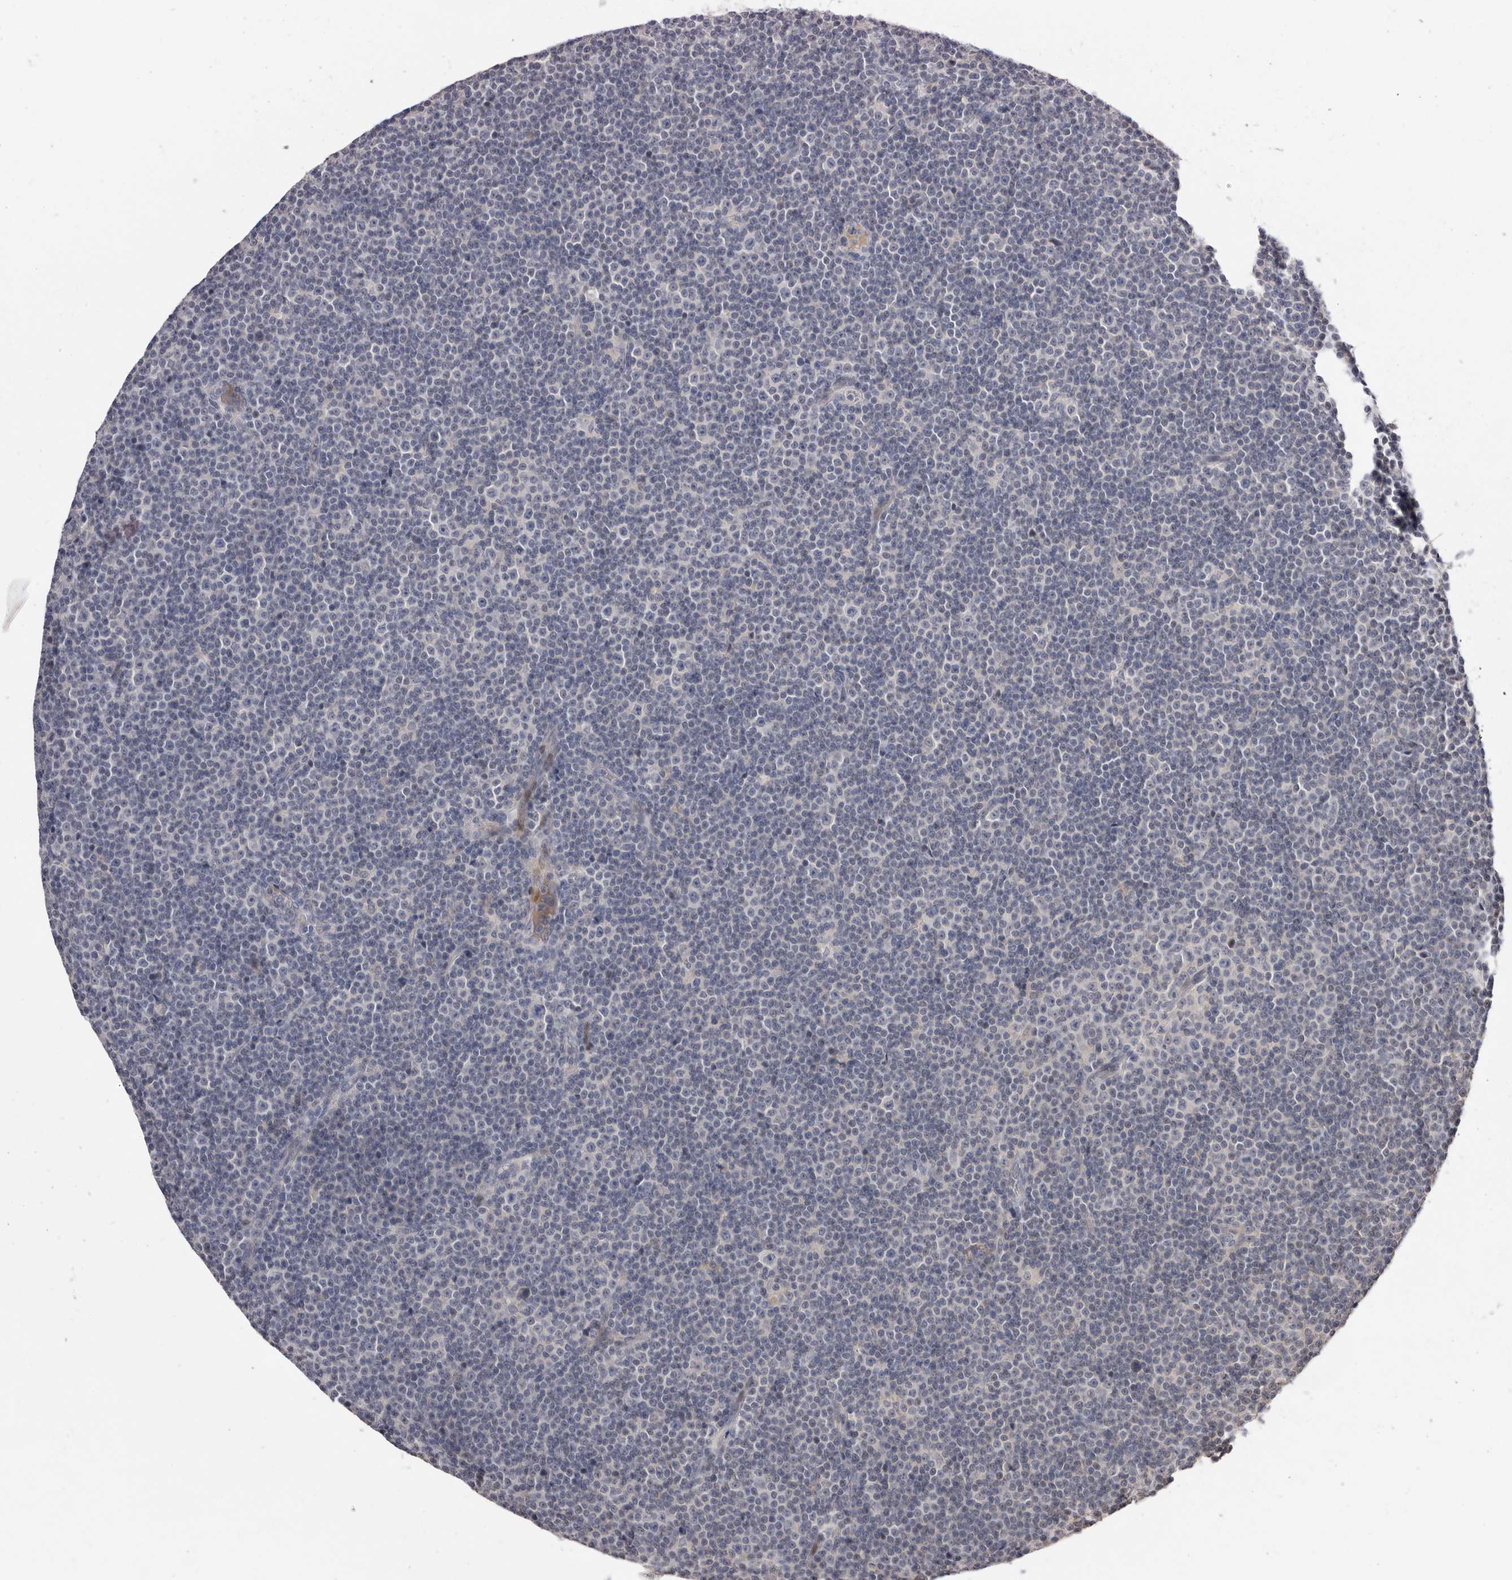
{"staining": {"intensity": "negative", "quantity": "none", "location": "none"}, "tissue": "lymphoma", "cell_type": "Tumor cells", "image_type": "cancer", "snomed": [{"axis": "morphology", "description": "Malignant lymphoma, non-Hodgkin's type, Low grade"}, {"axis": "topography", "description": "Lymph node"}], "caption": "An immunohistochemistry histopathology image of lymphoma is shown. There is no staining in tumor cells of lymphoma.", "gene": "DOP1A", "patient": {"sex": "female", "age": 67}}